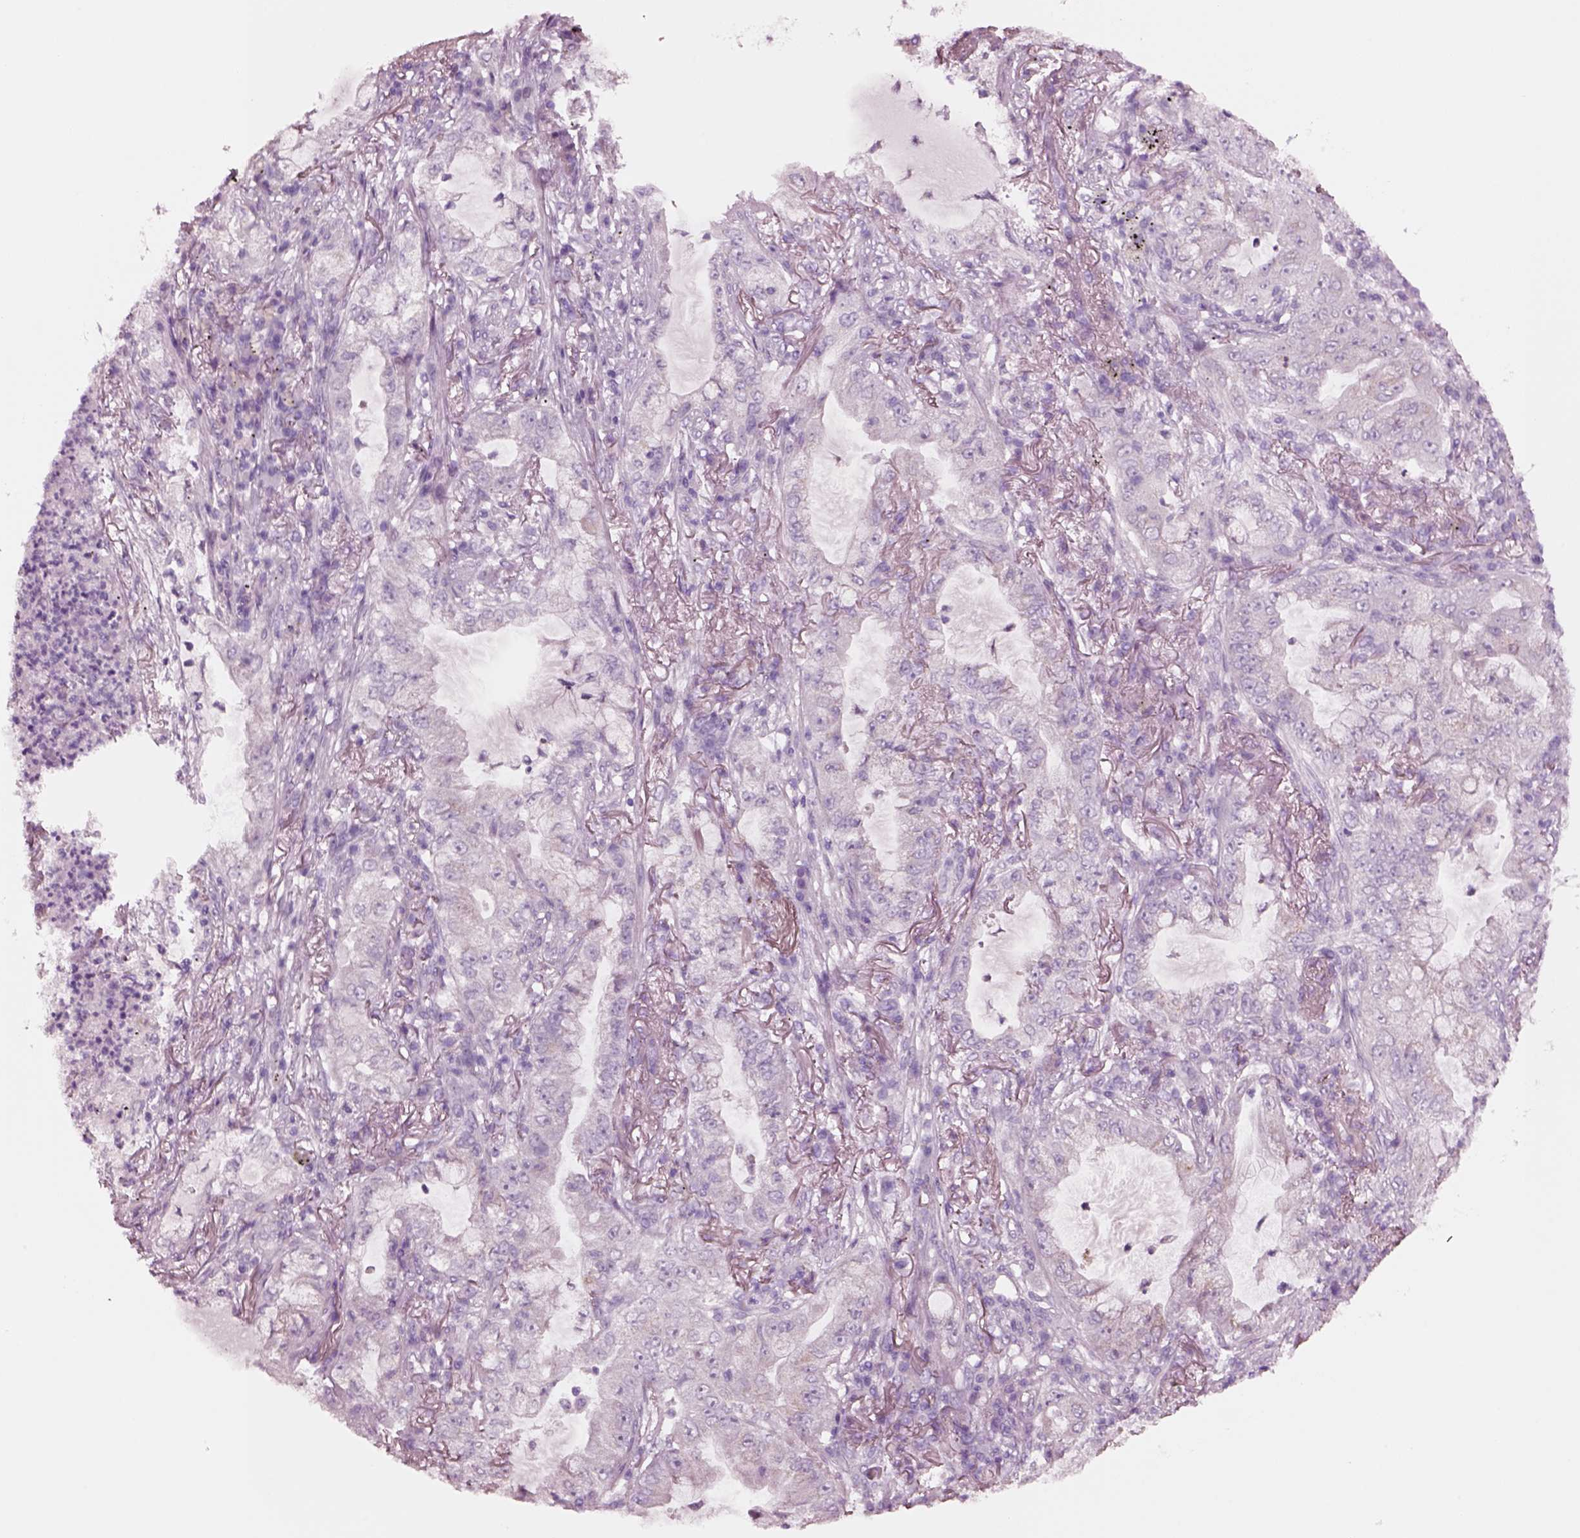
{"staining": {"intensity": "negative", "quantity": "none", "location": "none"}, "tissue": "lung cancer", "cell_type": "Tumor cells", "image_type": "cancer", "snomed": [{"axis": "morphology", "description": "Adenocarcinoma, NOS"}, {"axis": "topography", "description": "Lung"}], "caption": "The image exhibits no significant expression in tumor cells of adenocarcinoma (lung).", "gene": "NMRK2", "patient": {"sex": "female", "age": 73}}